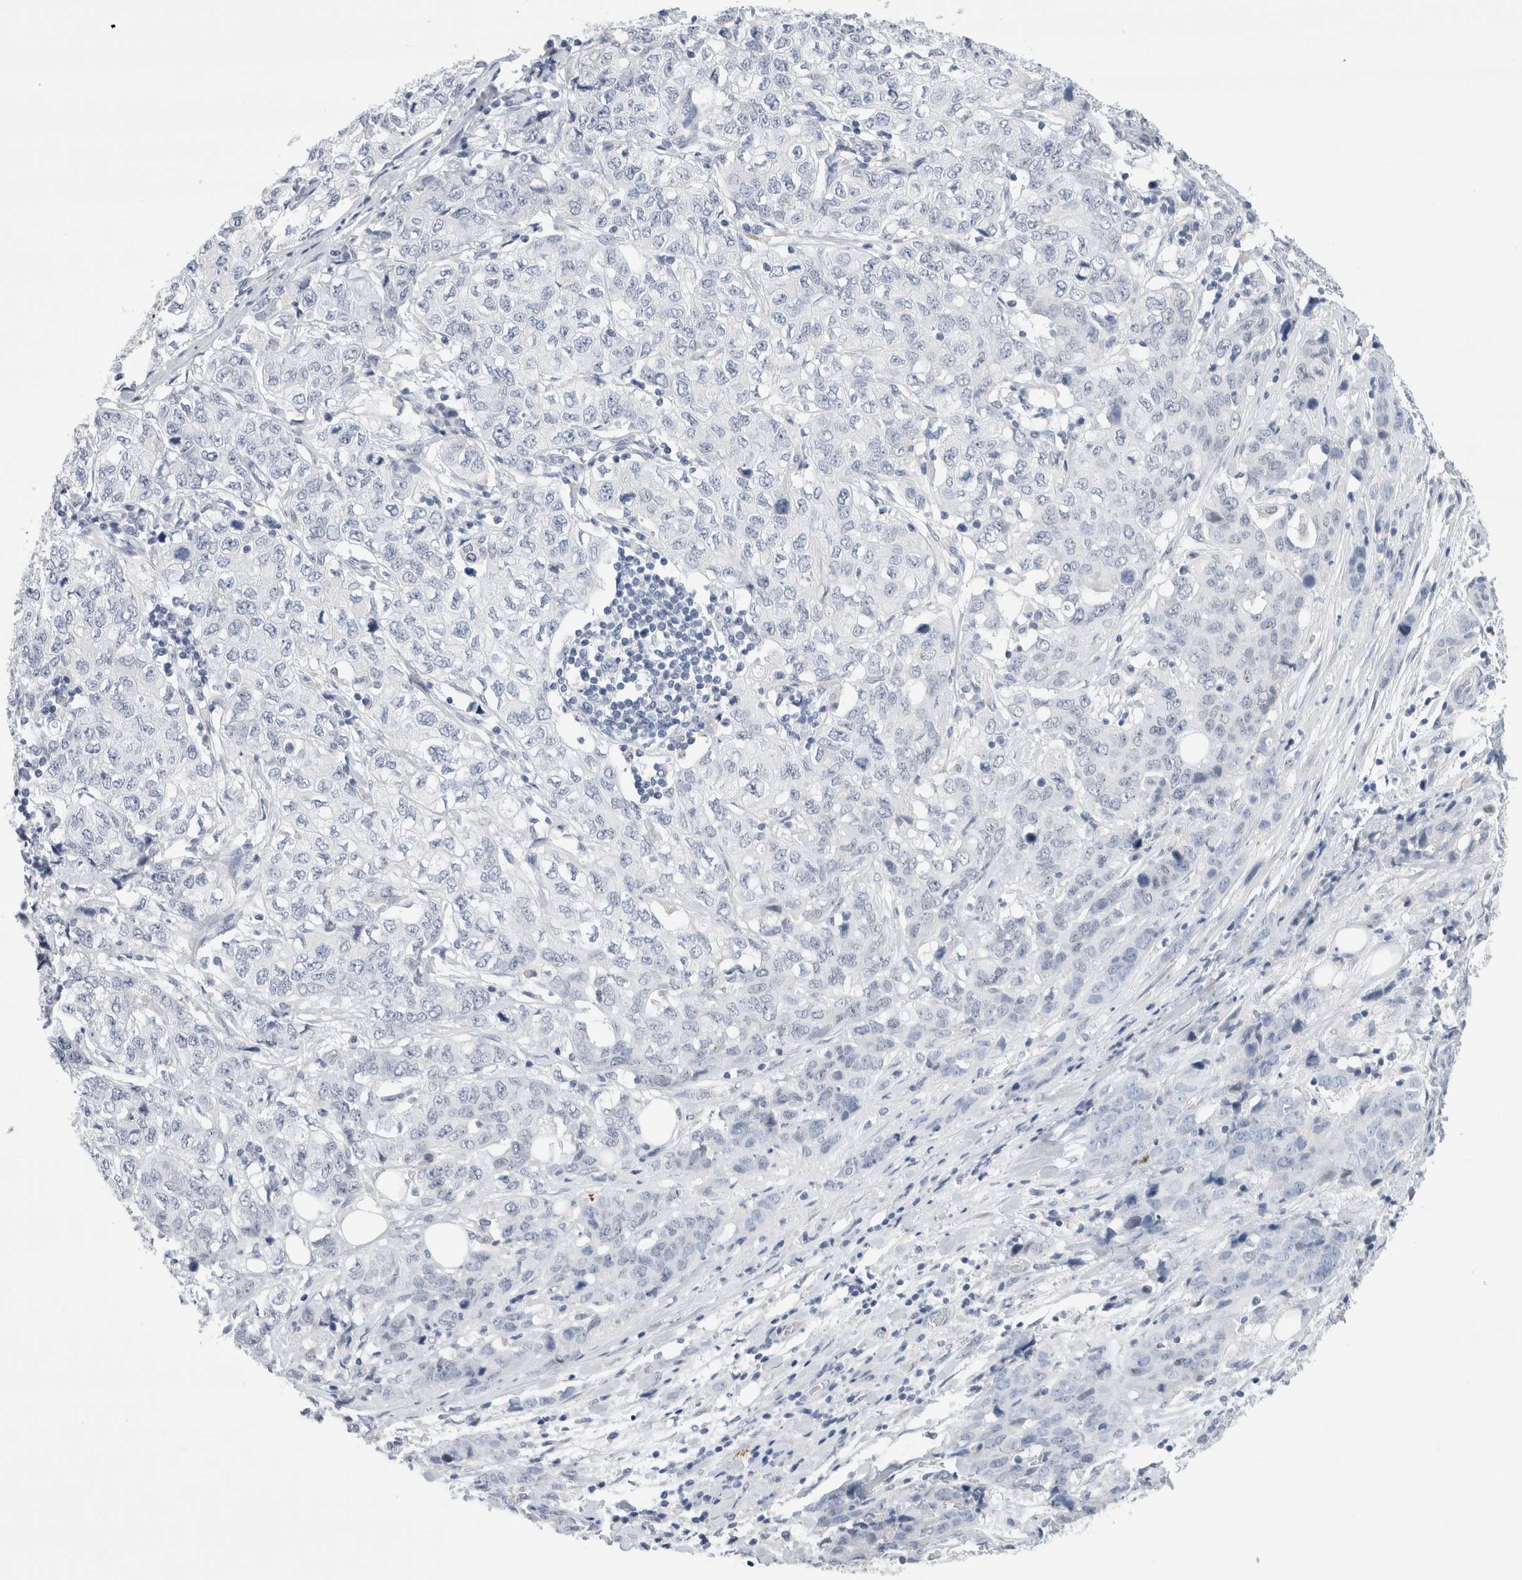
{"staining": {"intensity": "negative", "quantity": "none", "location": "none"}, "tissue": "stomach cancer", "cell_type": "Tumor cells", "image_type": "cancer", "snomed": [{"axis": "morphology", "description": "Adenocarcinoma, NOS"}, {"axis": "topography", "description": "Stomach"}], "caption": "An IHC photomicrograph of stomach adenocarcinoma is shown. There is no staining in tumor cells of stomach adenocarcinoma. (DAB (3,3'-diaminobenzidine) immunohistochemistry visualized using brightfield microscopy, high magnification).", "gene": "SLC22A12", "patient": {"sex": "male", "age": 48}}